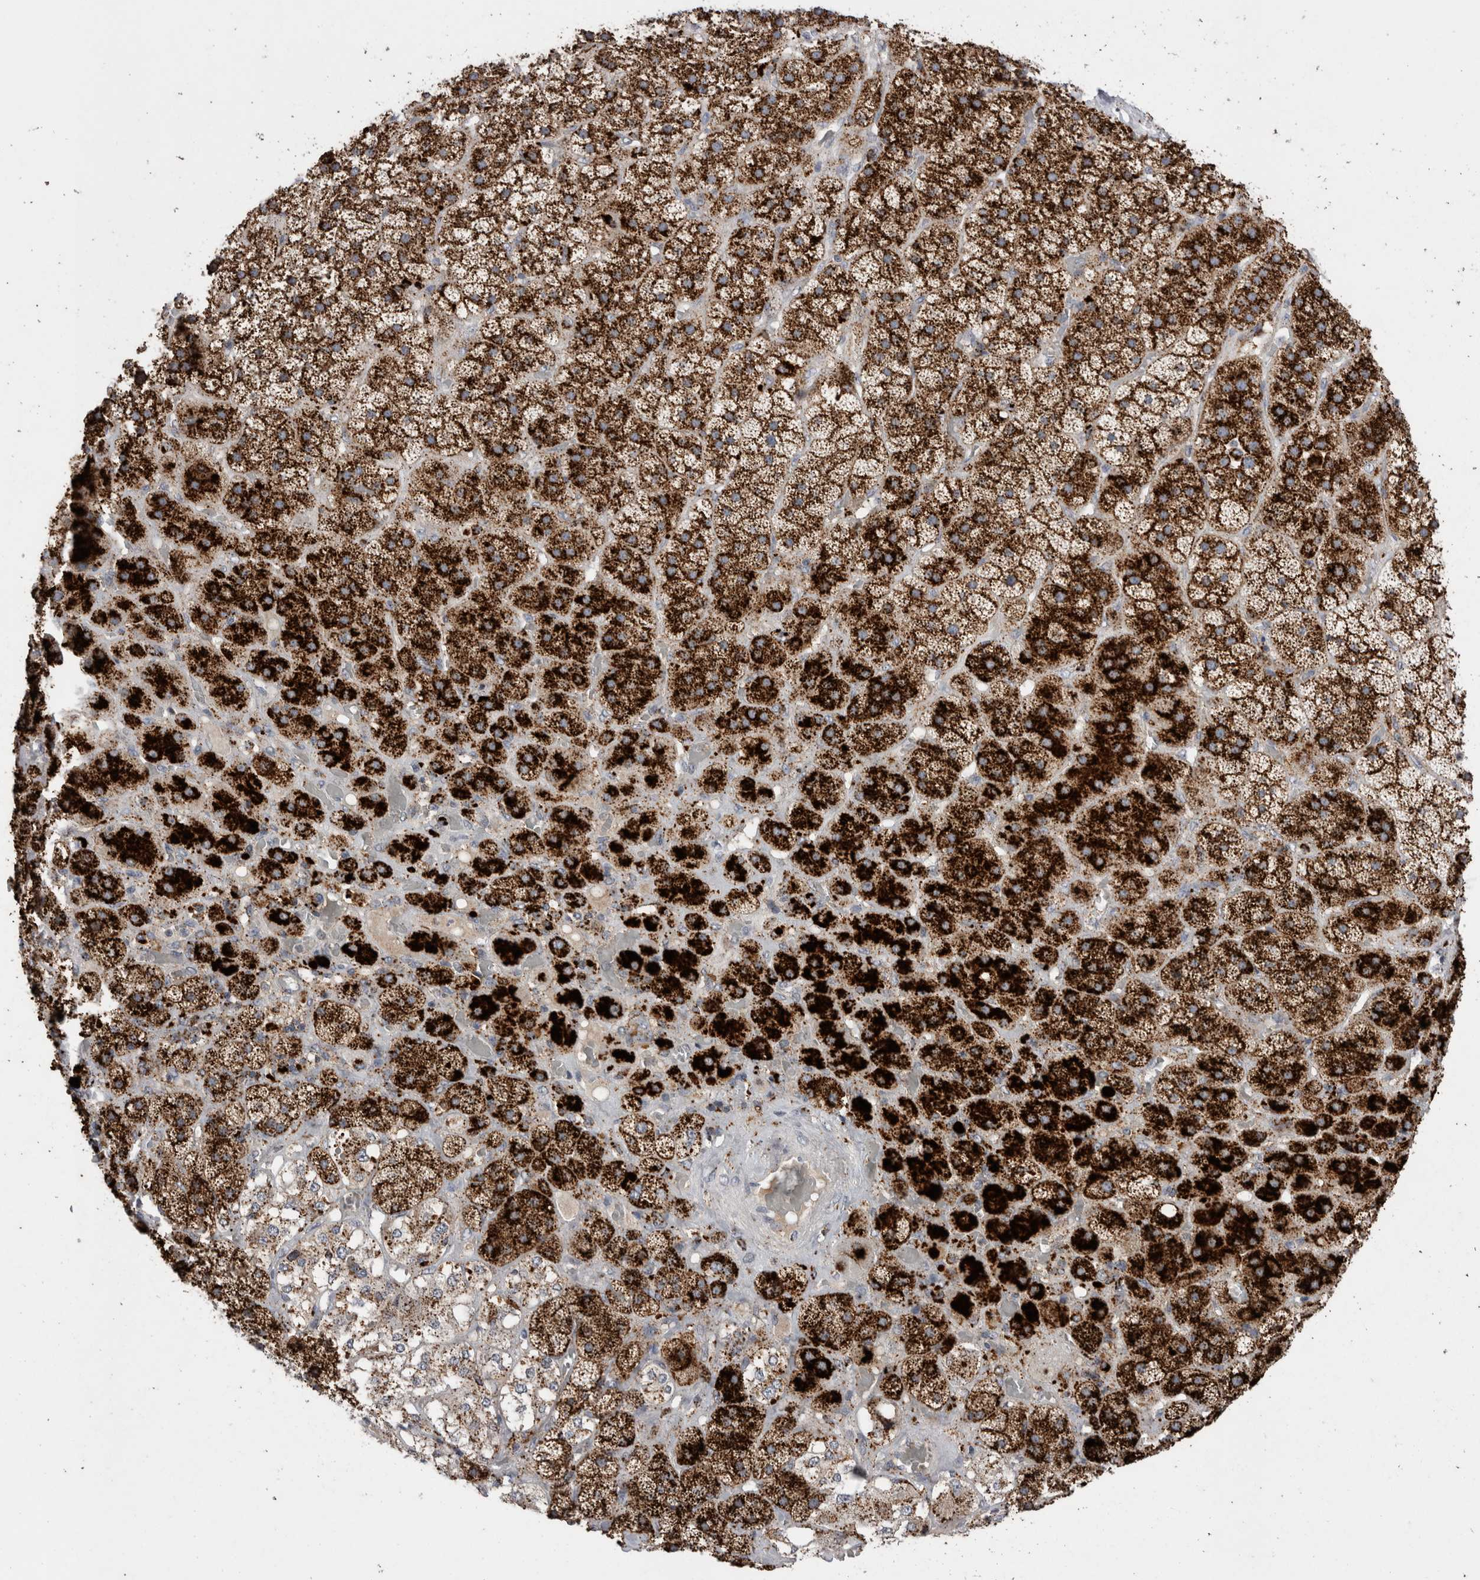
{"staining": {"intensity": "strong", "quantity": ">75%", "location": "cytoplasmic/membranous"}, "tissue": "adrenal gland", "cell_type": "Glandular cells", "image_type": "normal", "snomed": [{"axis": "morphology", "description": "Normal tissue, NOS"}, {"axis": "topography", "description": "Adrenal gland"}], "caption": "Protein staining of benign adrenal gland demonstrates strong cytoplasmic/membranous expression in approximately >75% of glandular cells. (DAB (3,3'-diaminobenzidine) IHC with brightfield microscopy, high magnification).", "gene": "CTSA", "patient": {"sex": "male", "age": 57}}